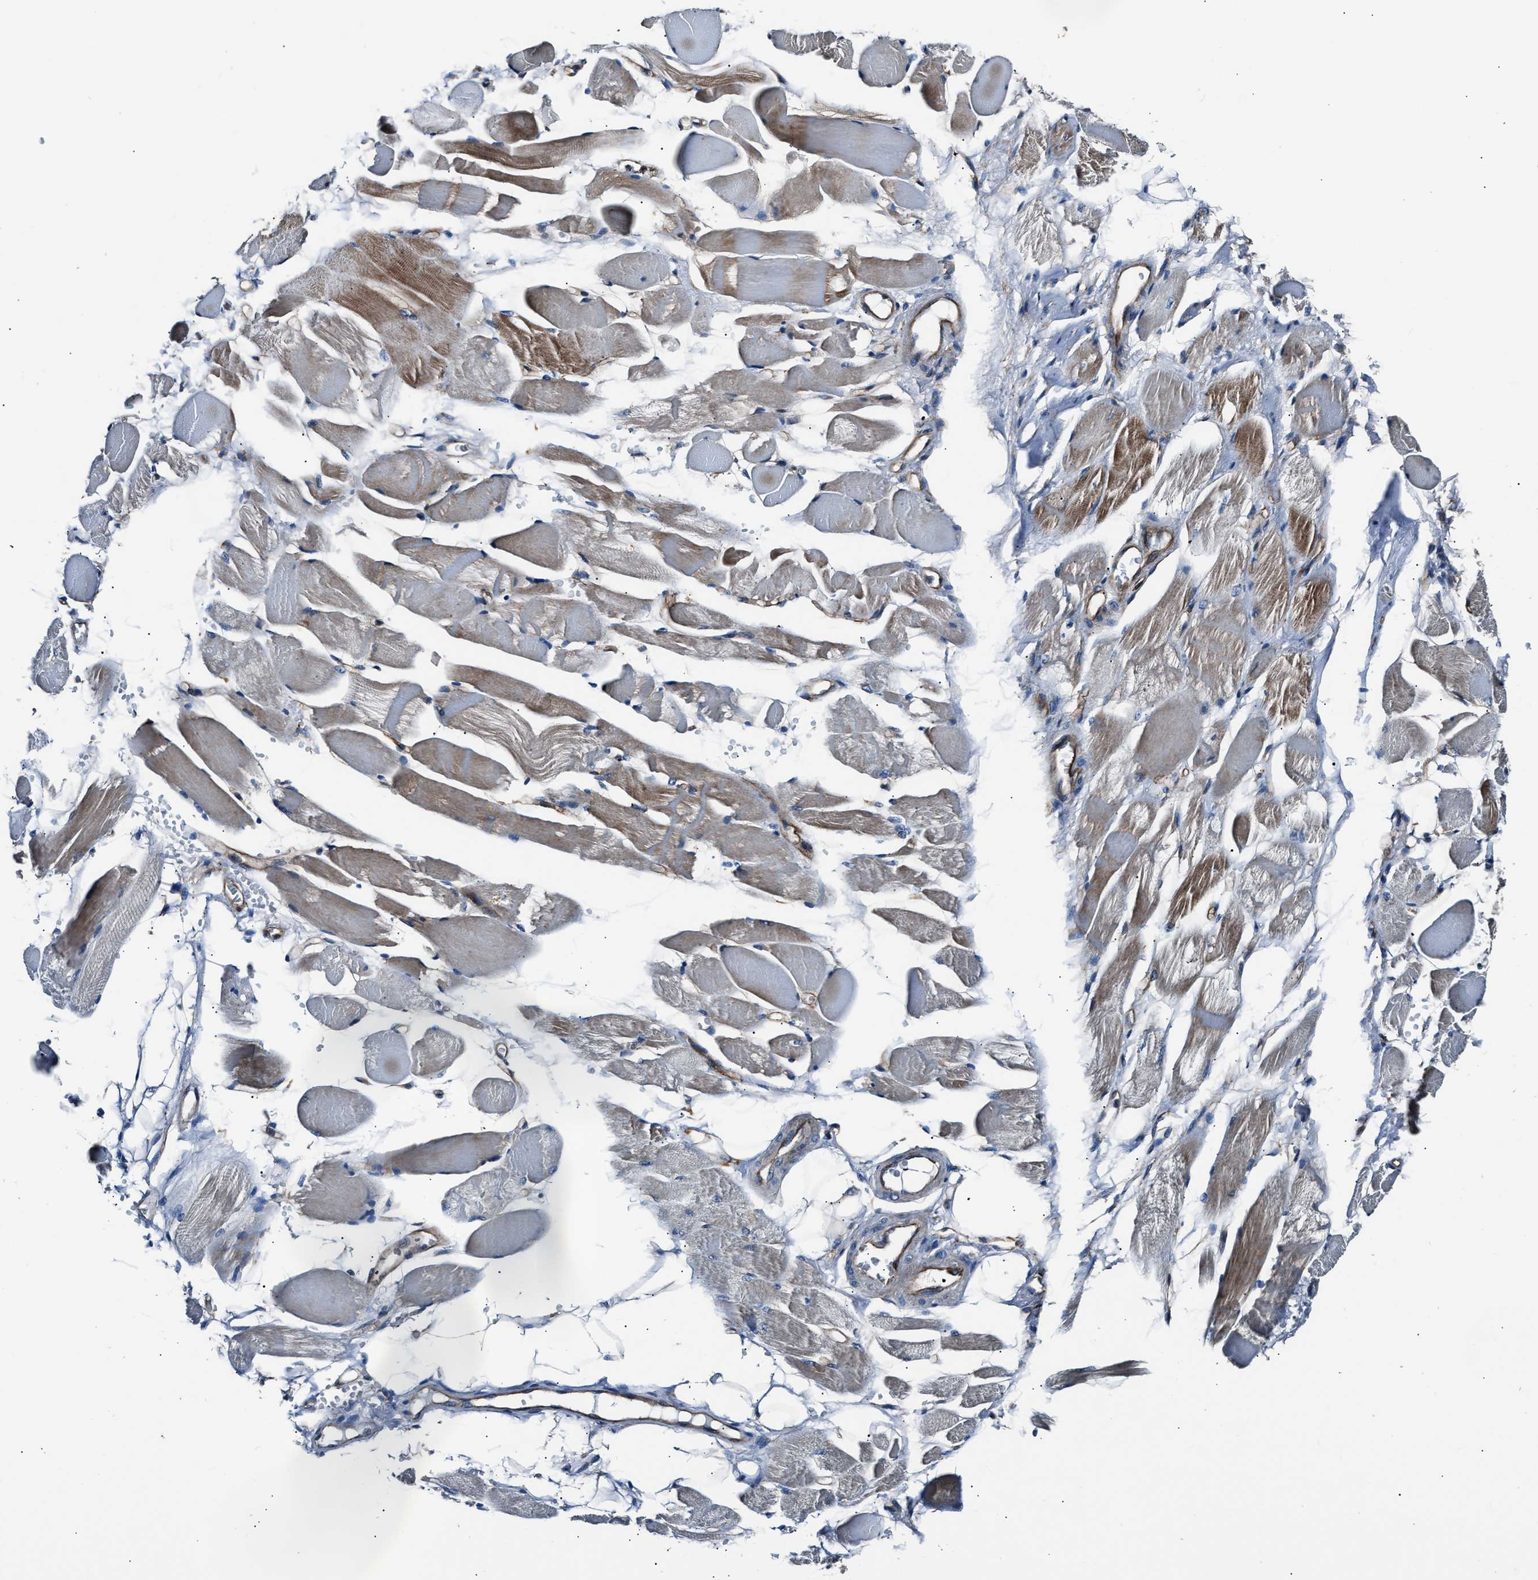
{"staining": {"intensity": "moderate", "quantity": ">75%", "location": "cytoplasmic/membranous"}, "tissue": "skeletal muscle", "cell_type": "Myocytes", "image_type": "normal", "snomed": [{"axis": "morphology", "description": "Normal tissue, NOS"}, {"axis": "topography", "description": "Skeletal muscle"}, {"axis": "topography", "description": "Peripheral nerve tissue"}], "caption": "This histopathology image demonstrates immunohistochemistry staining of unremarkable skeletal muscle, with medium moderate cytoplasmic/membranous positivity in approximately >75% of myocytes.", "gene": "ENSG00000281039", "patient": {"sex": "female", "age": 84}}